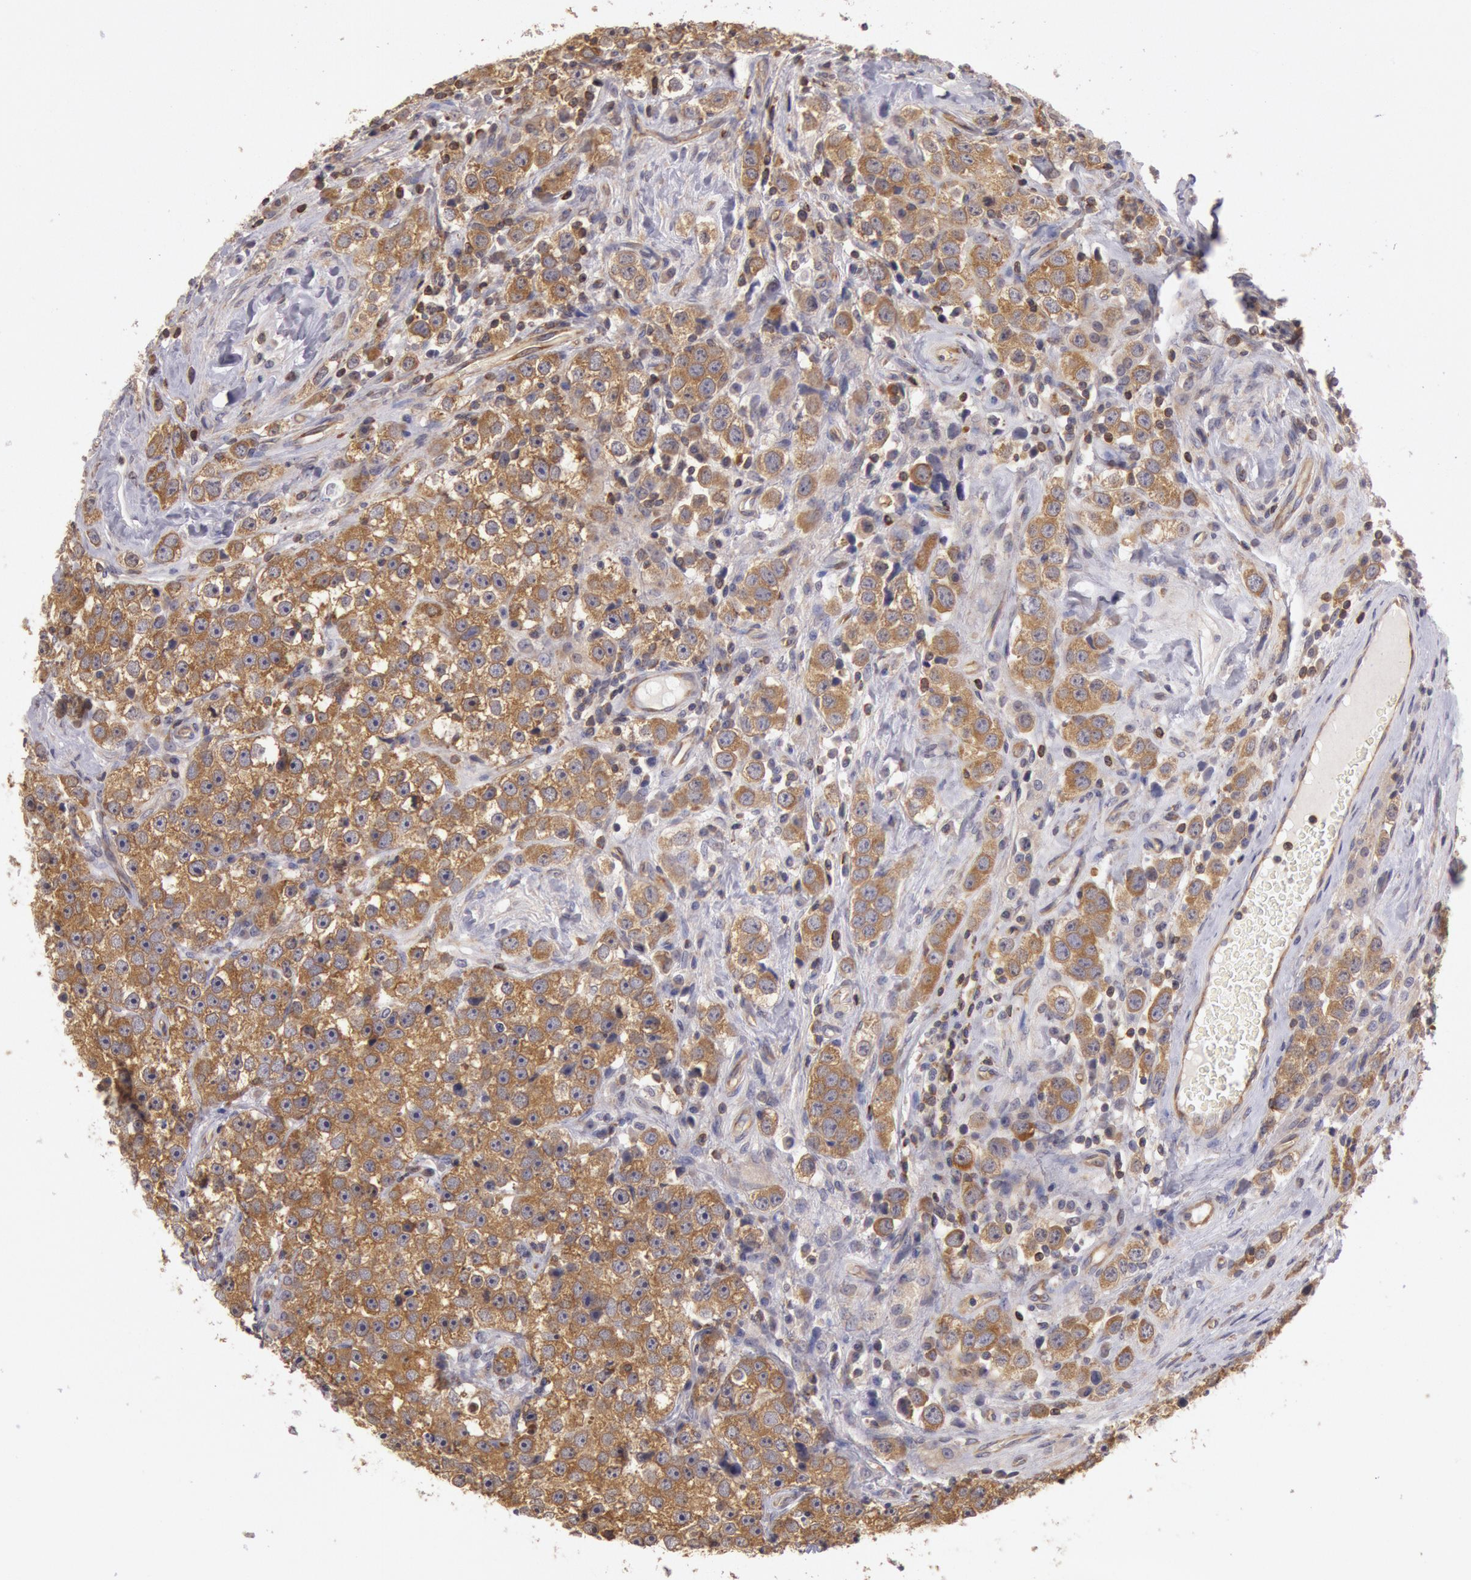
{"staining": {"intensity": "strong", "quantity": ">75%", "location": "cytoplasmic/membranous"}, "tissue": "testis cancer", "cell_type": "Tumor cells", "image_type": "cancer", "snomed": [{"axis": "morphology", "description": "Seminoma, NOS"}, {"axis": "topography", "description": "Testis"}], "caption": "Immunohistochemistry image of neoplastic tissue: testis cancer (seminoma) stained using IHC exhibits high levels of strong protein expression localized specifically in the cytoplasmic/membranous of tumor cells, appearing as a cytoplasmic/membranous brown color.", "gene": "NMT2", "patient": {"sex": "male", "age": 32}}